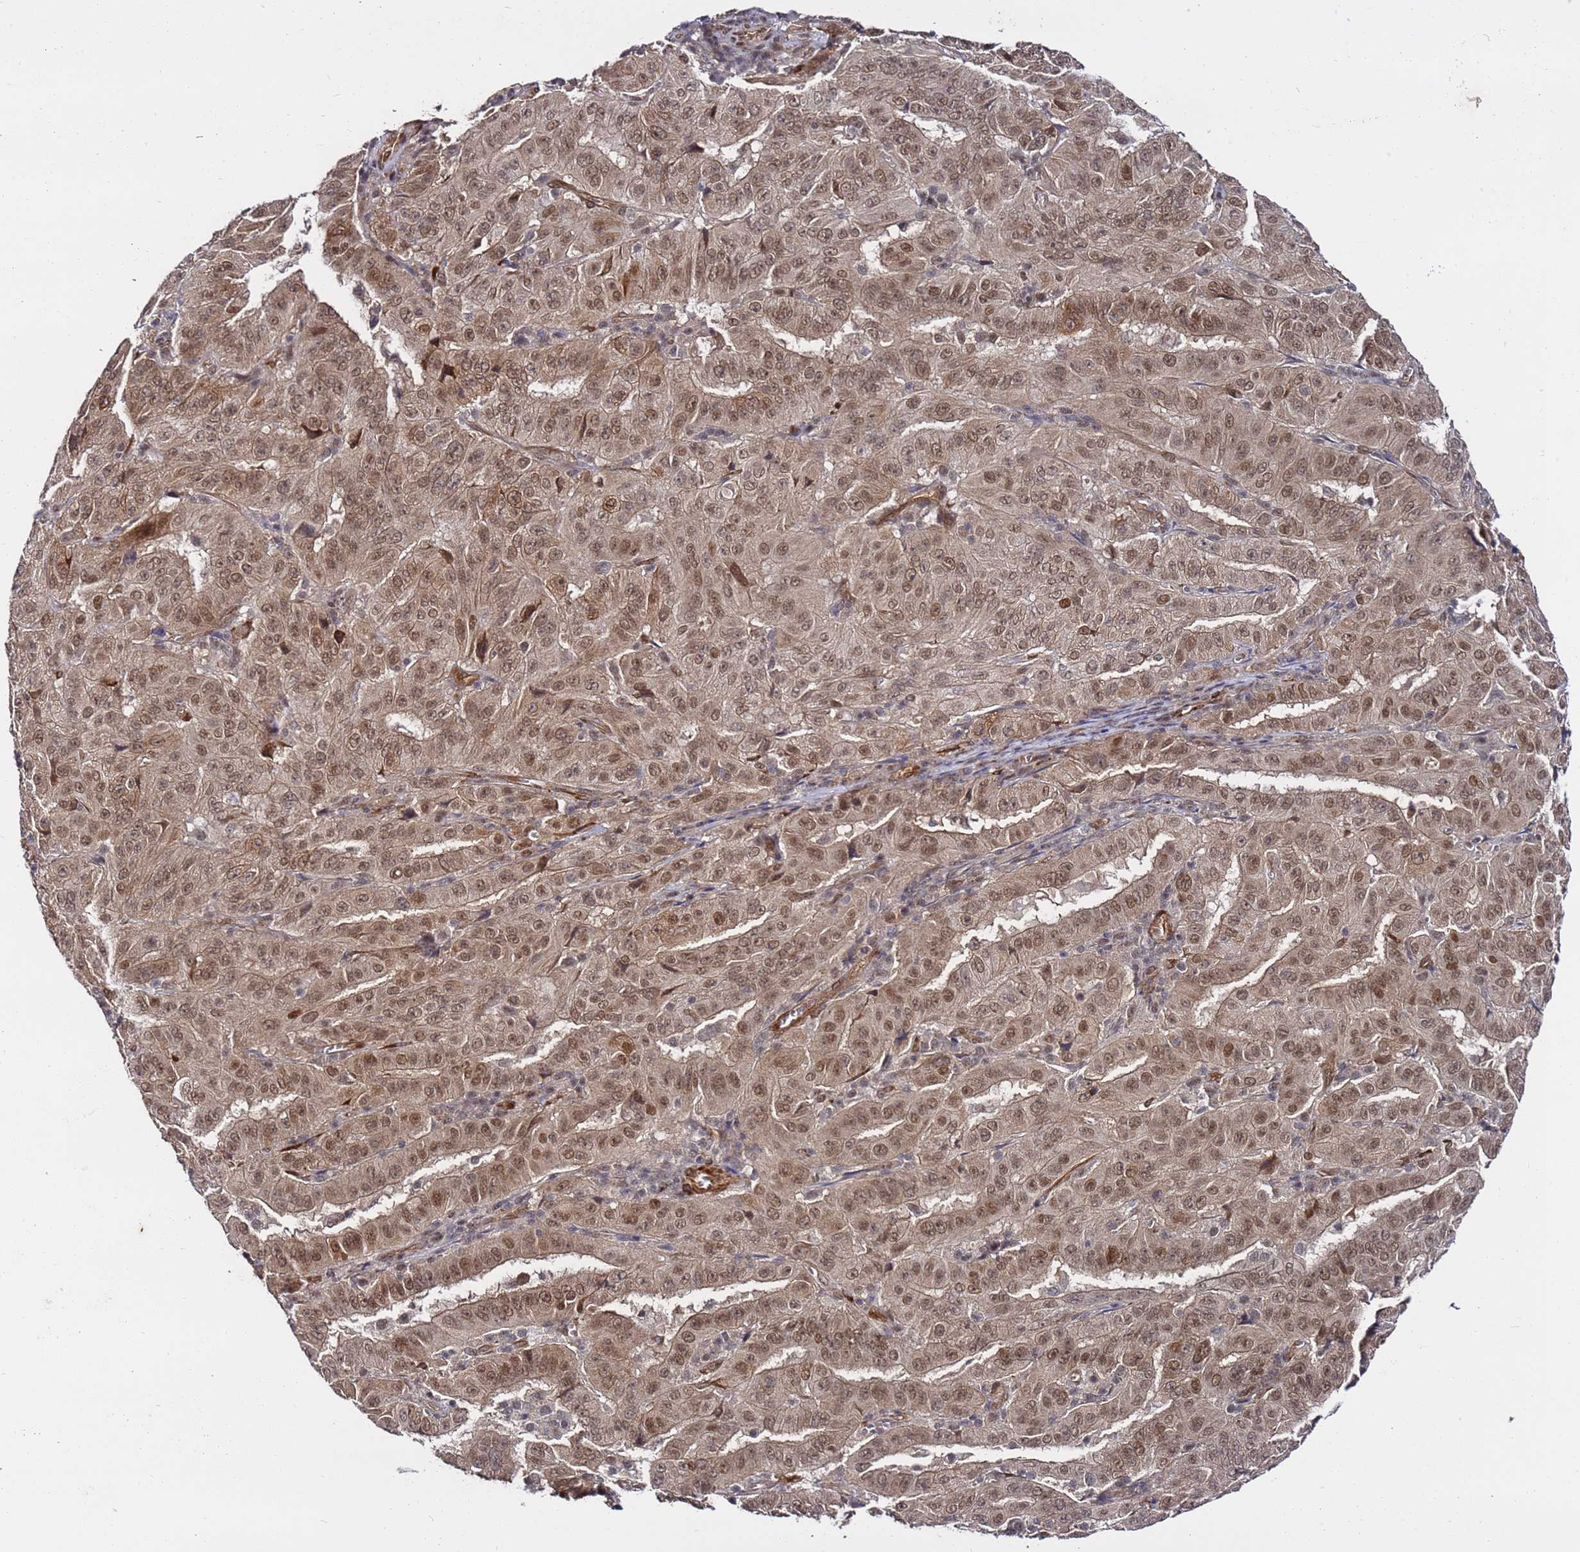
{"staining": {"intensity": "moderate", "quantity": ">75%", "location": "cytoplasmic/membranous,nuclear"}, "tissue": "pancreatic cancer", "cell_type": "Tumor cells", "image_type": "cancer", "snomed": [{"axis": "morphology", "description": "Adenocarcinoma, NOS"}, {"axis": "topography", "description": "Pancreas"}], "caption": "Protein expression analysis of human pancreatic cancer (adenocarcinoma) reveals moderate cytoplasmic/membranous and nuclear positivity in approximately >75% of tumor cells.", "gene": "POLR2D", "patient": {"sex": "male", "age": 63}}